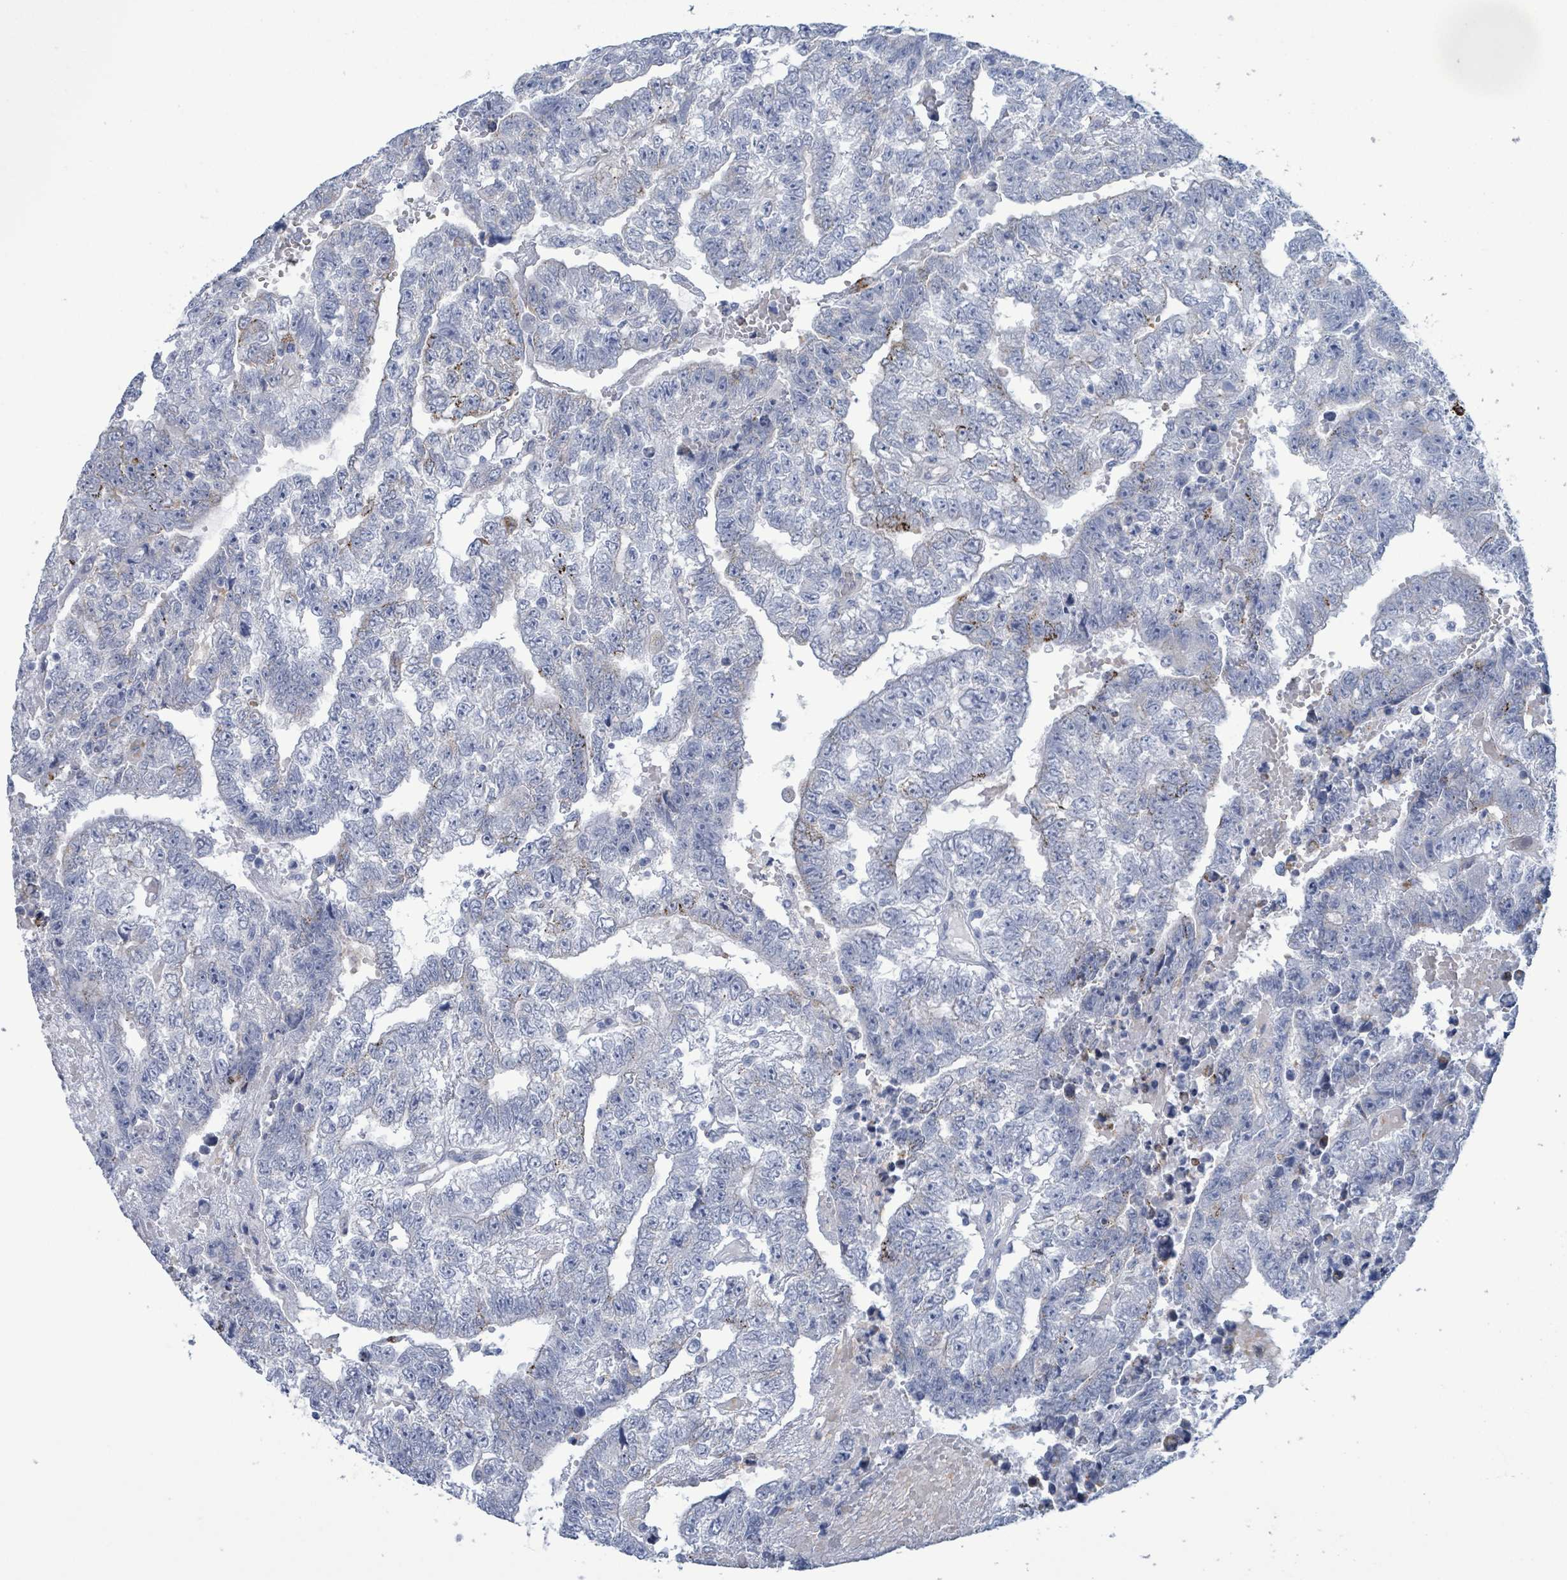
{"staining": {"intensity": "negative", "quantity": "none", "location": "none"}, "tissue": "testis cancer", "cell_type": "Tumor cells", "image_type": "cancer", "snomed": [{"axis": "morphology", "description": "Carcinoma, Embryonal, NOS"}, {"axis": "topography", "description": "Testis"}], "caption": "The immunohistochemistry (IHC) photomicrograph has no significant expression in tumor cells of embryonal carcinoma (testis) tissue. (DAB (3,3'-diaminobenzidine) immunohistochemistry visualized using brightfield microscopy, high magnification).", "gene": "PKLR", "patient": {"sex": "male", "age": 25}}